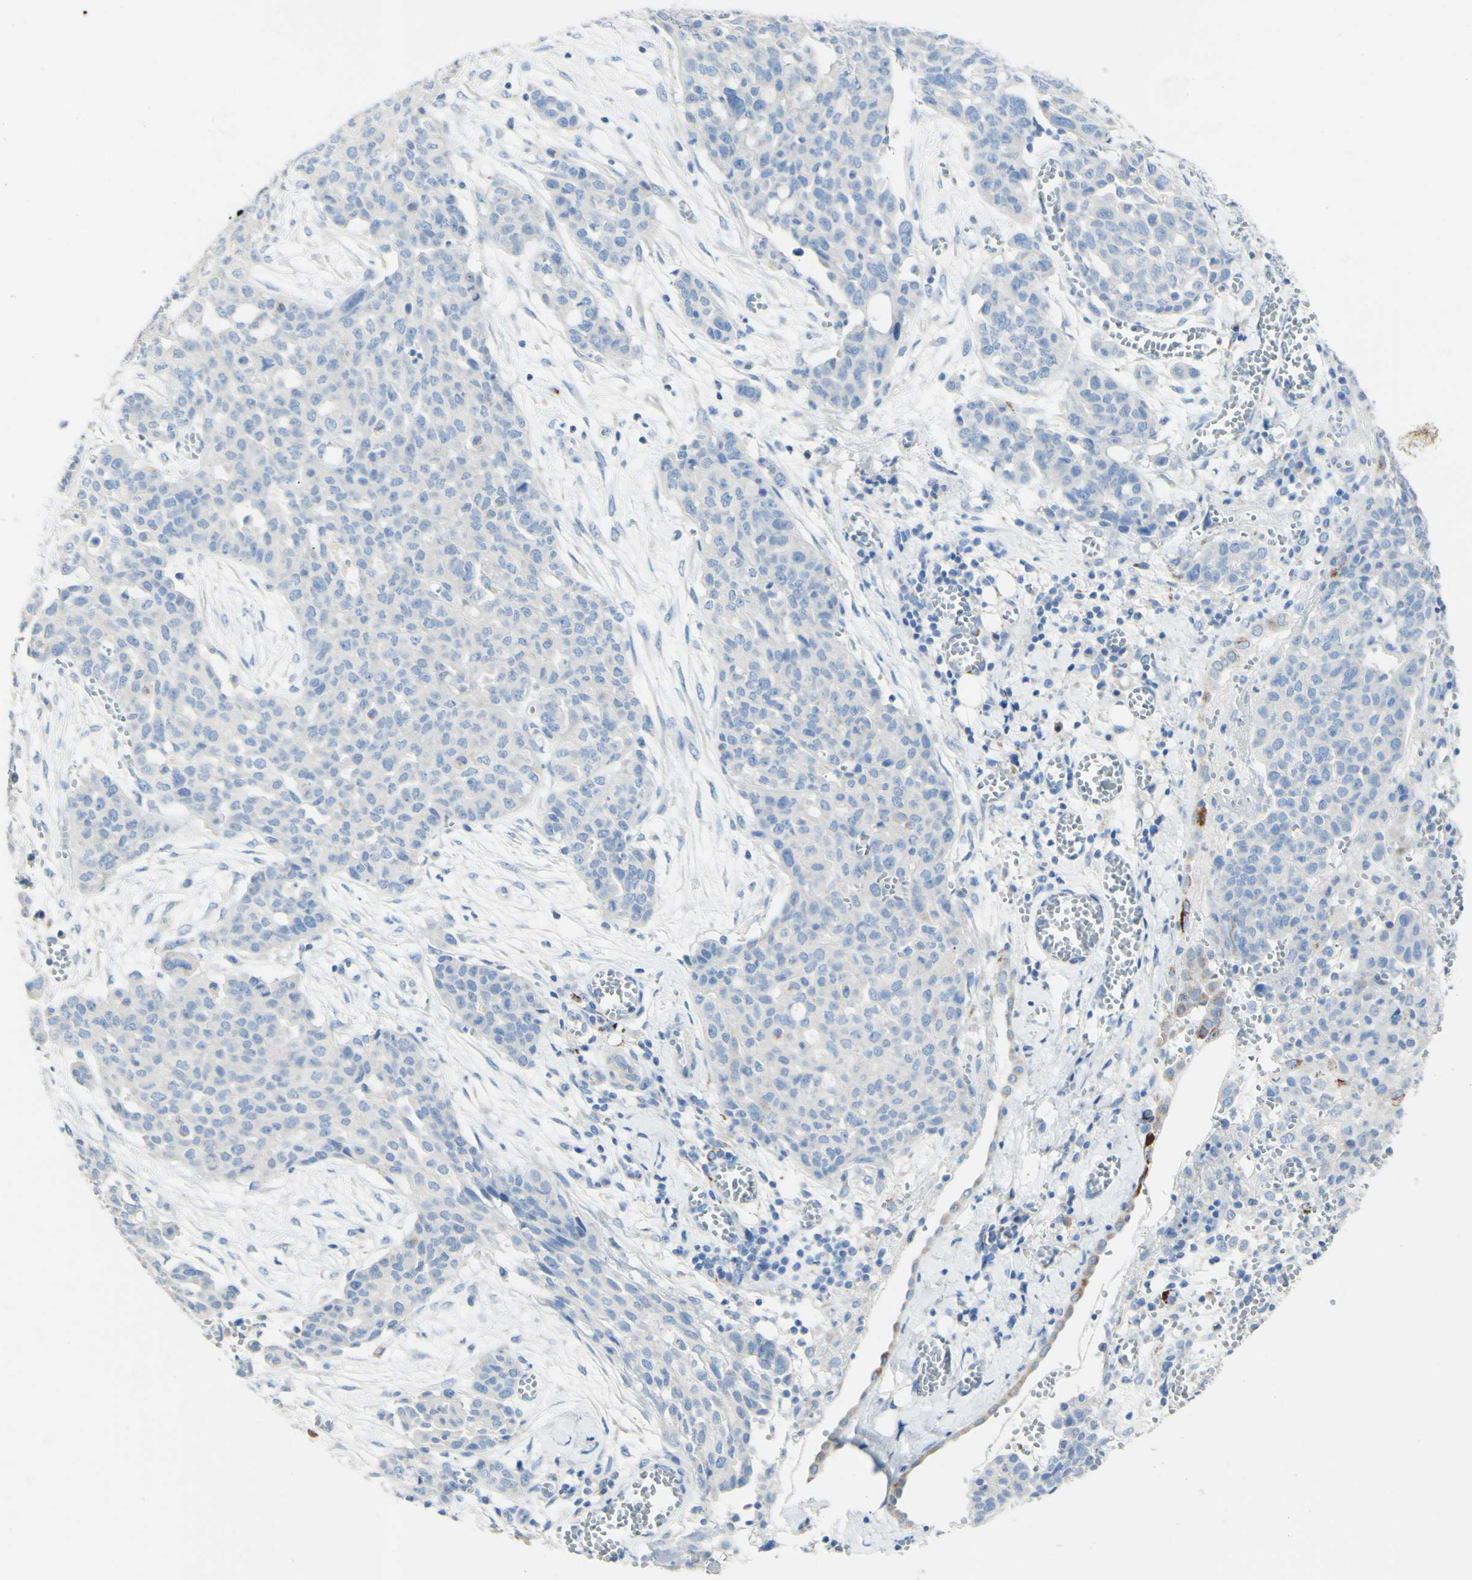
{"staining": {"intensity": "negative", "quantity": "none", "location": "none"}, "tissue": "ovarian cancer", "cell_type": "Tumor cells", "image_type": "cancer", "snomed": [{"axis": "morphology", "description": "Cystadenocarcinoma, serous, NOS"}, {"axis": "topography", "description": "Soft tissue"}, {"axis": "topography", "description": "Ovary"}], "caption": "High power microscopy image of an IHC image of serous cystadenocarcinoma (ovarian), revealing no significant expression in tumor cells.", "gene": "FGF4", "patient": {"sex": "female", "age": 57}}